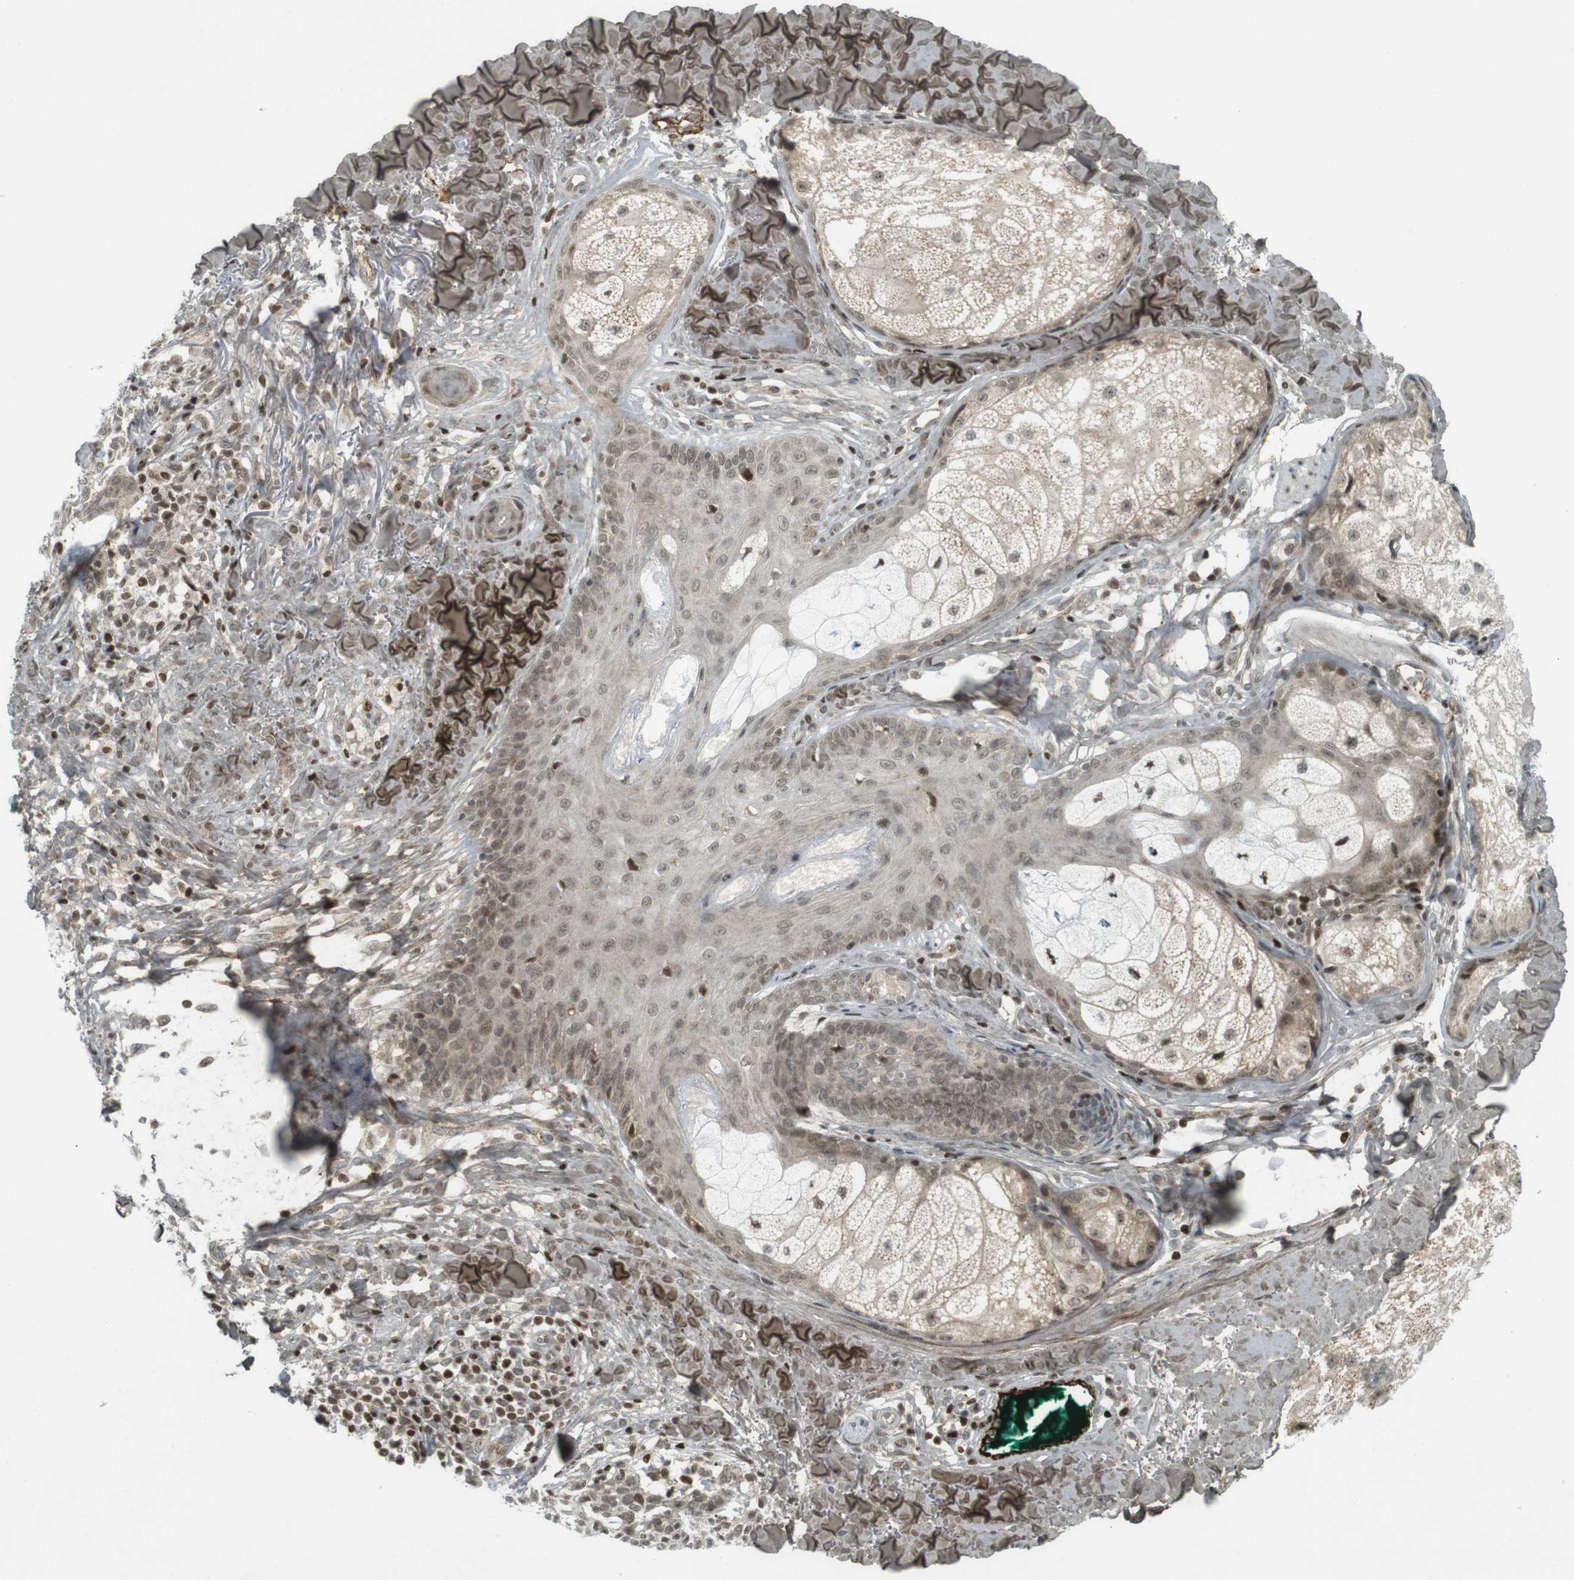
{"staining": {"intensity": "weak", "quantity": ">75%", "location": "cytoplasmic/membranous,nuclear"}, "tissue": "skin cancer", "cell_type": "Tumor cells", "image_type": "cancer", "snomed": [{"axis": "morphology", "description": "Basal cell carcinoma"}, {"axis": "topography", "description": "Skin"}], "caption": "A high-resolution micrograph shows IHC staining of skin basal cell carcinoma, which shows weak cytoplasmic/membranous and nuclear expression in approximately >75% of tumor cells.", "gene": "PPP1R13B", "patient": {"sex": "male", "age": 43}}